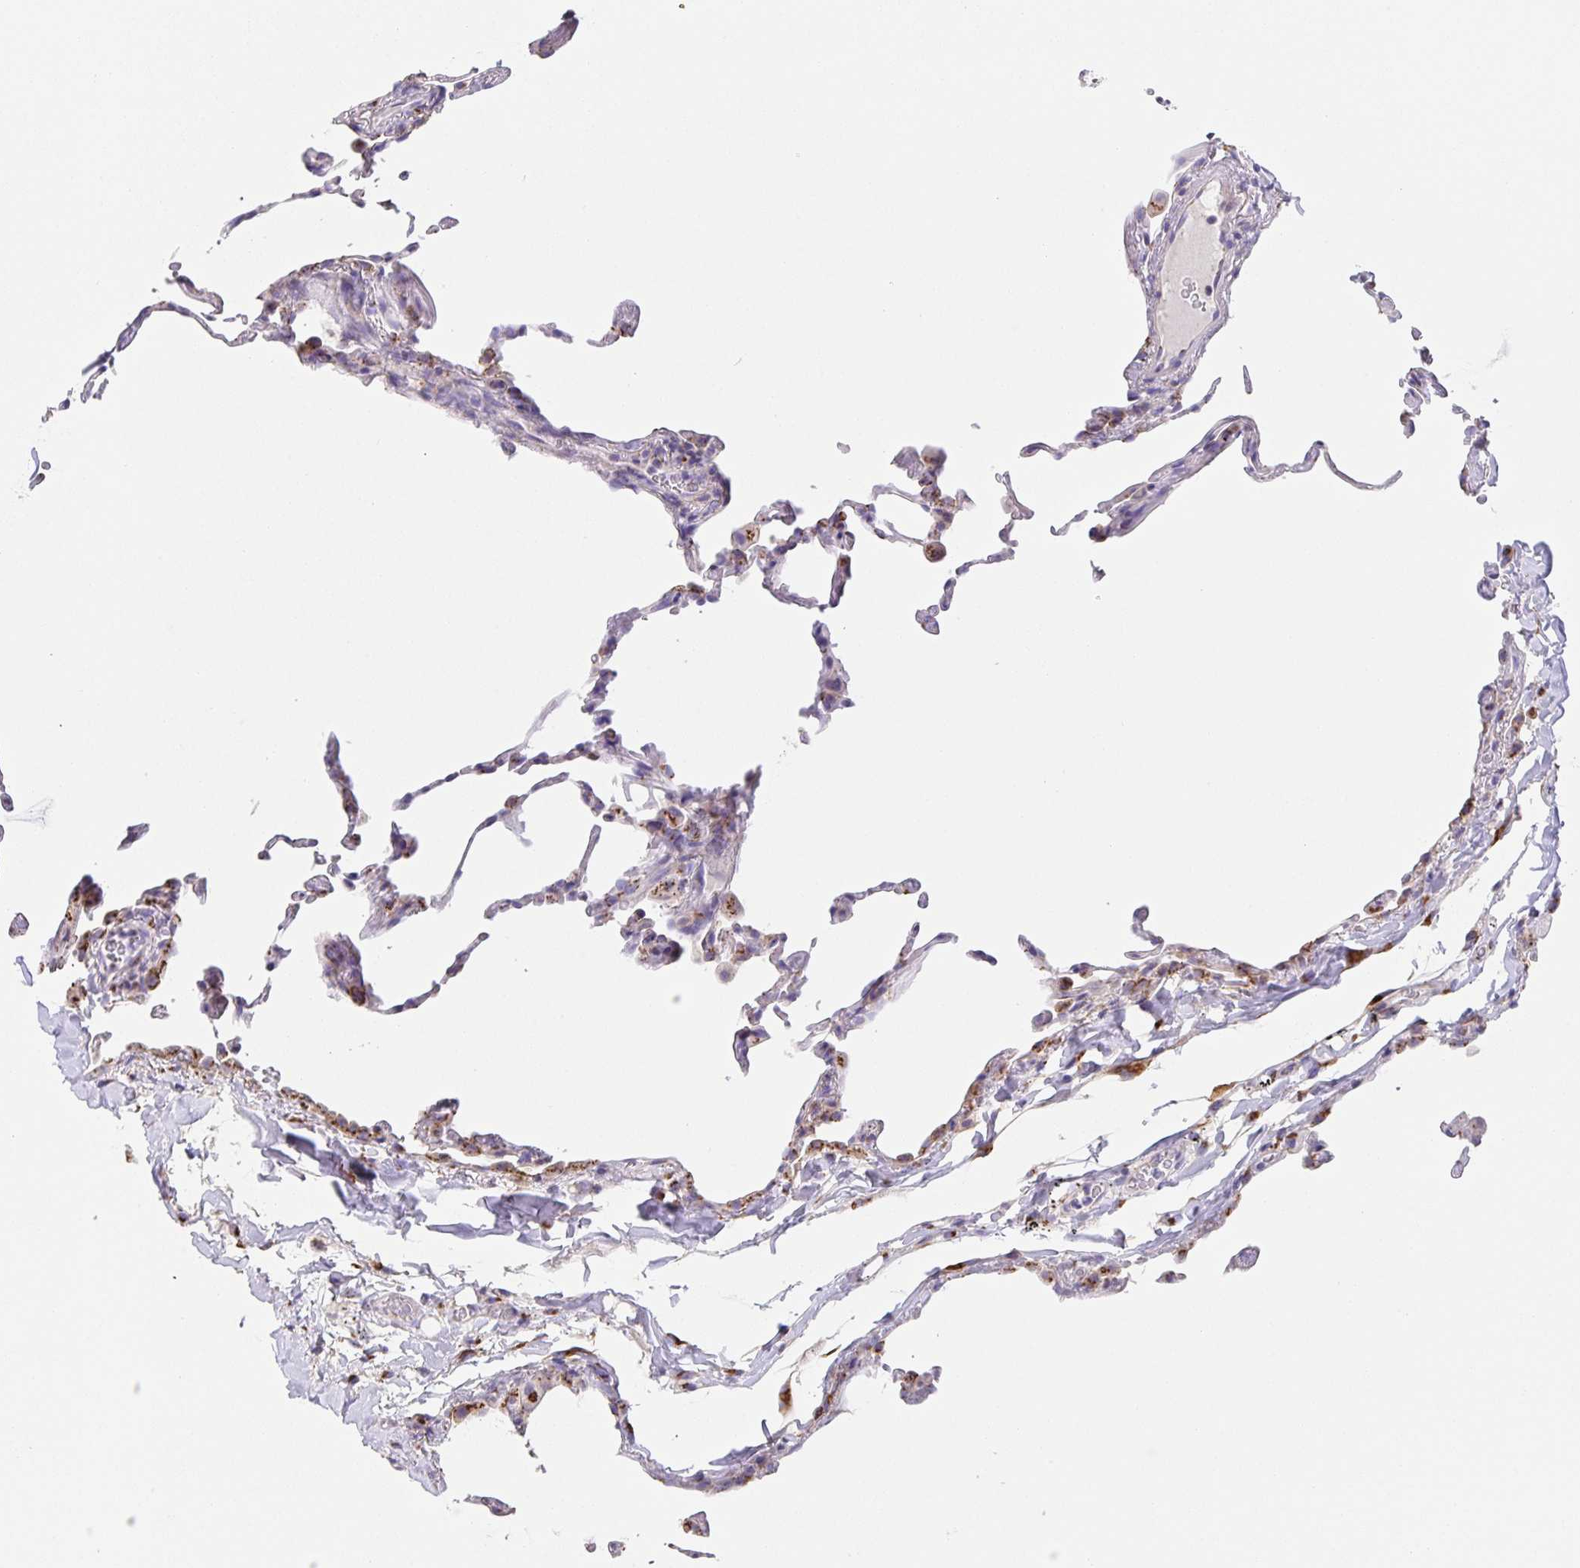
{"staining": {"intensity": "negative", "quantity": "none", "location": "none"}, "tissue": "lung", "cell_type": "Alveolar cells", "image_type": "normal", "snomed": [{"axis": "morphology", "description": "Normal tissue, NOS"}, {"axis": "topography", "description": "Lung"}], "caption": "Protein analysis of normal lung reveals no significant staining in alveolar cells. (Brightfield microscopy of DAB IHC at high magnification).", "gene": "PRR36", "patient": {"sex": "female", "age": 57}}